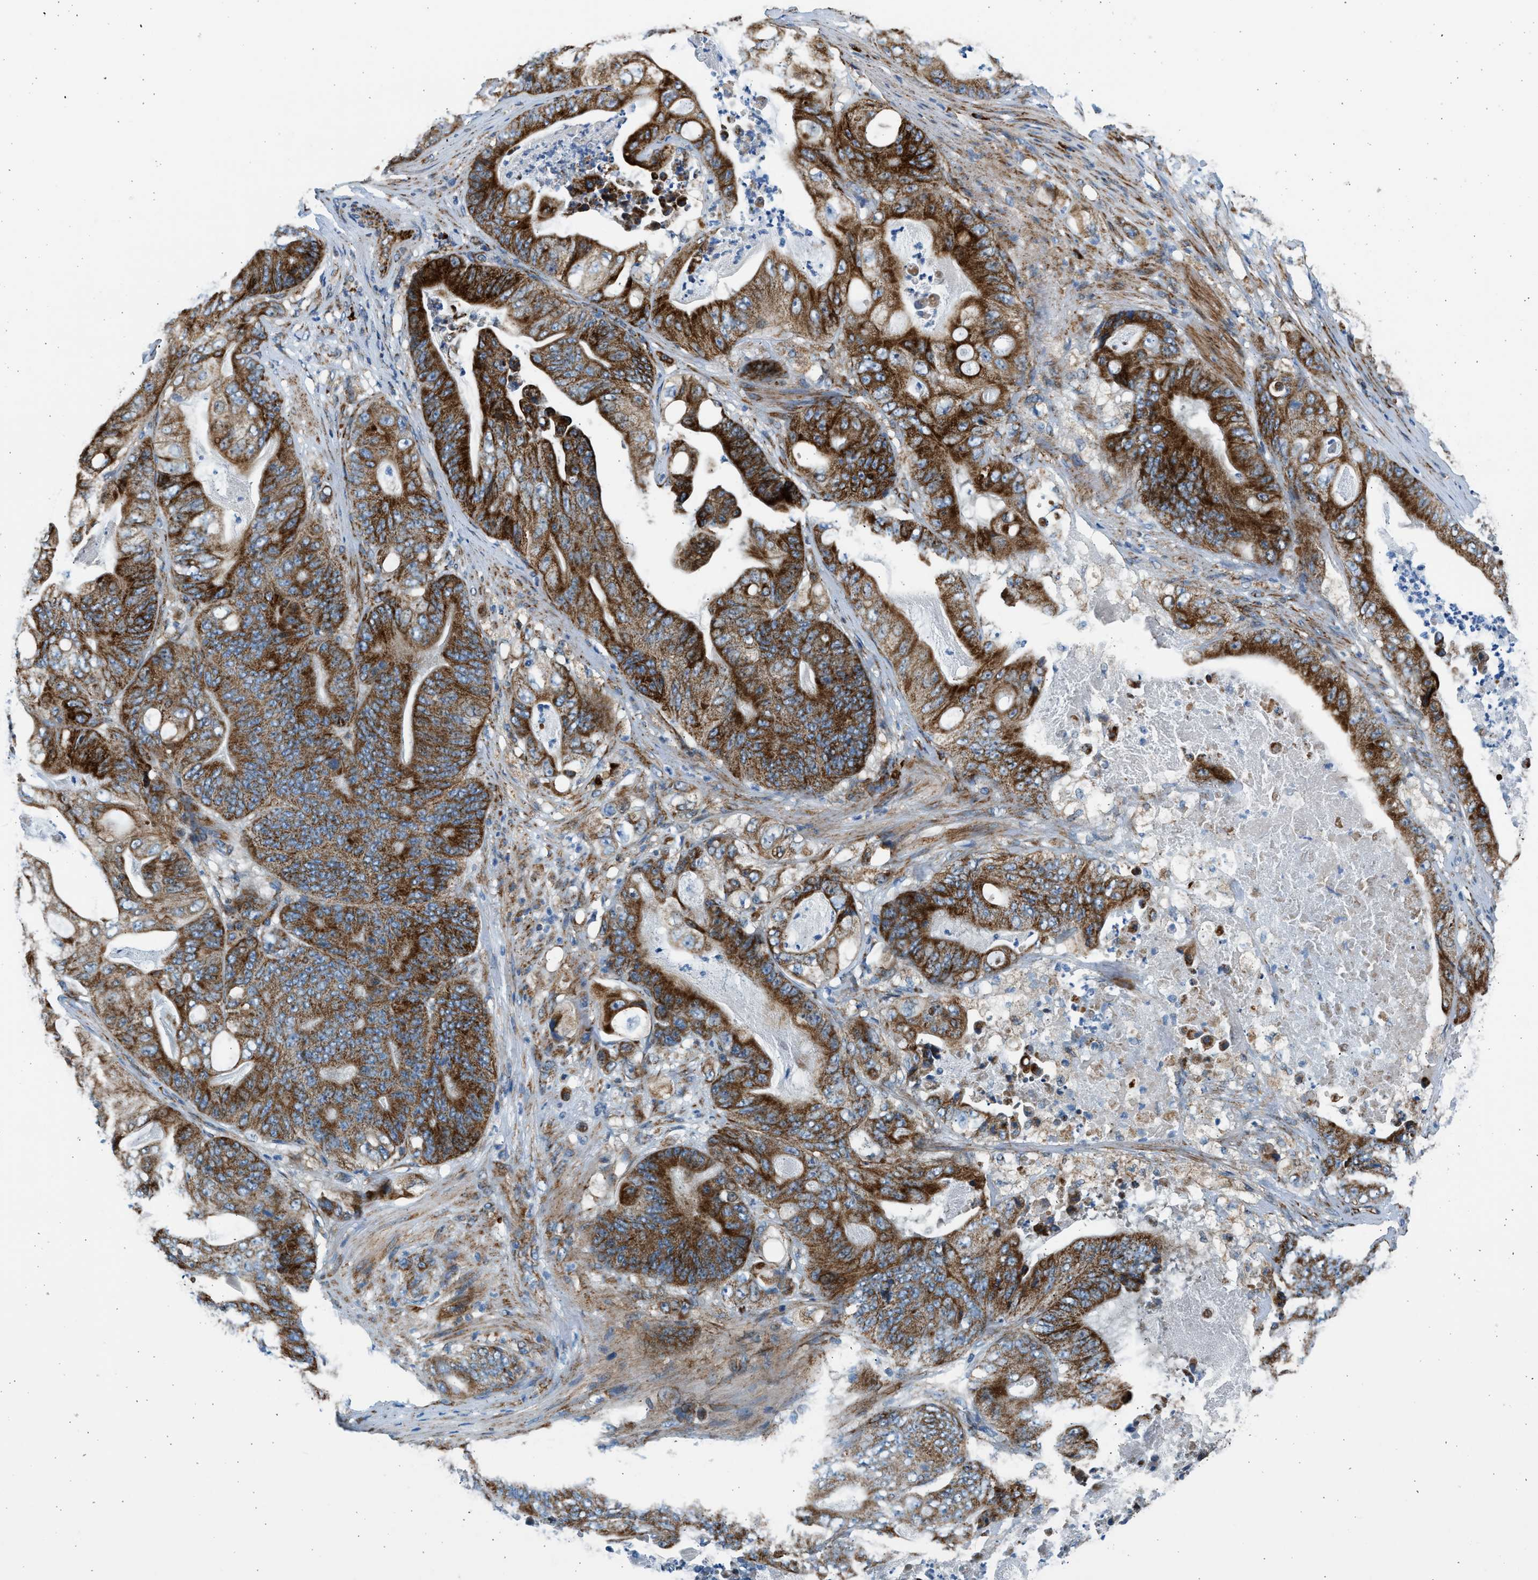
{"staining": {"intensity": "strong", "quantity": ">75%", "location": "cytoplasmic/membranous"}, "tissue": "stomach cancer", "cell_type": "Tumor cells", "image_type": "cancer", "snomed": [{"axis": "morphology", "description": "Adenocarcinoma, NOS"}, {"axis": "topography", "description": "Stomach"}], "caption": "Strong cytoplasmic/membranous protein staining is identified in about >75% of tumor cells in stomach cancer.", "gene": "KCNMB3", "patient": {"sex": "female", "age": 73}}